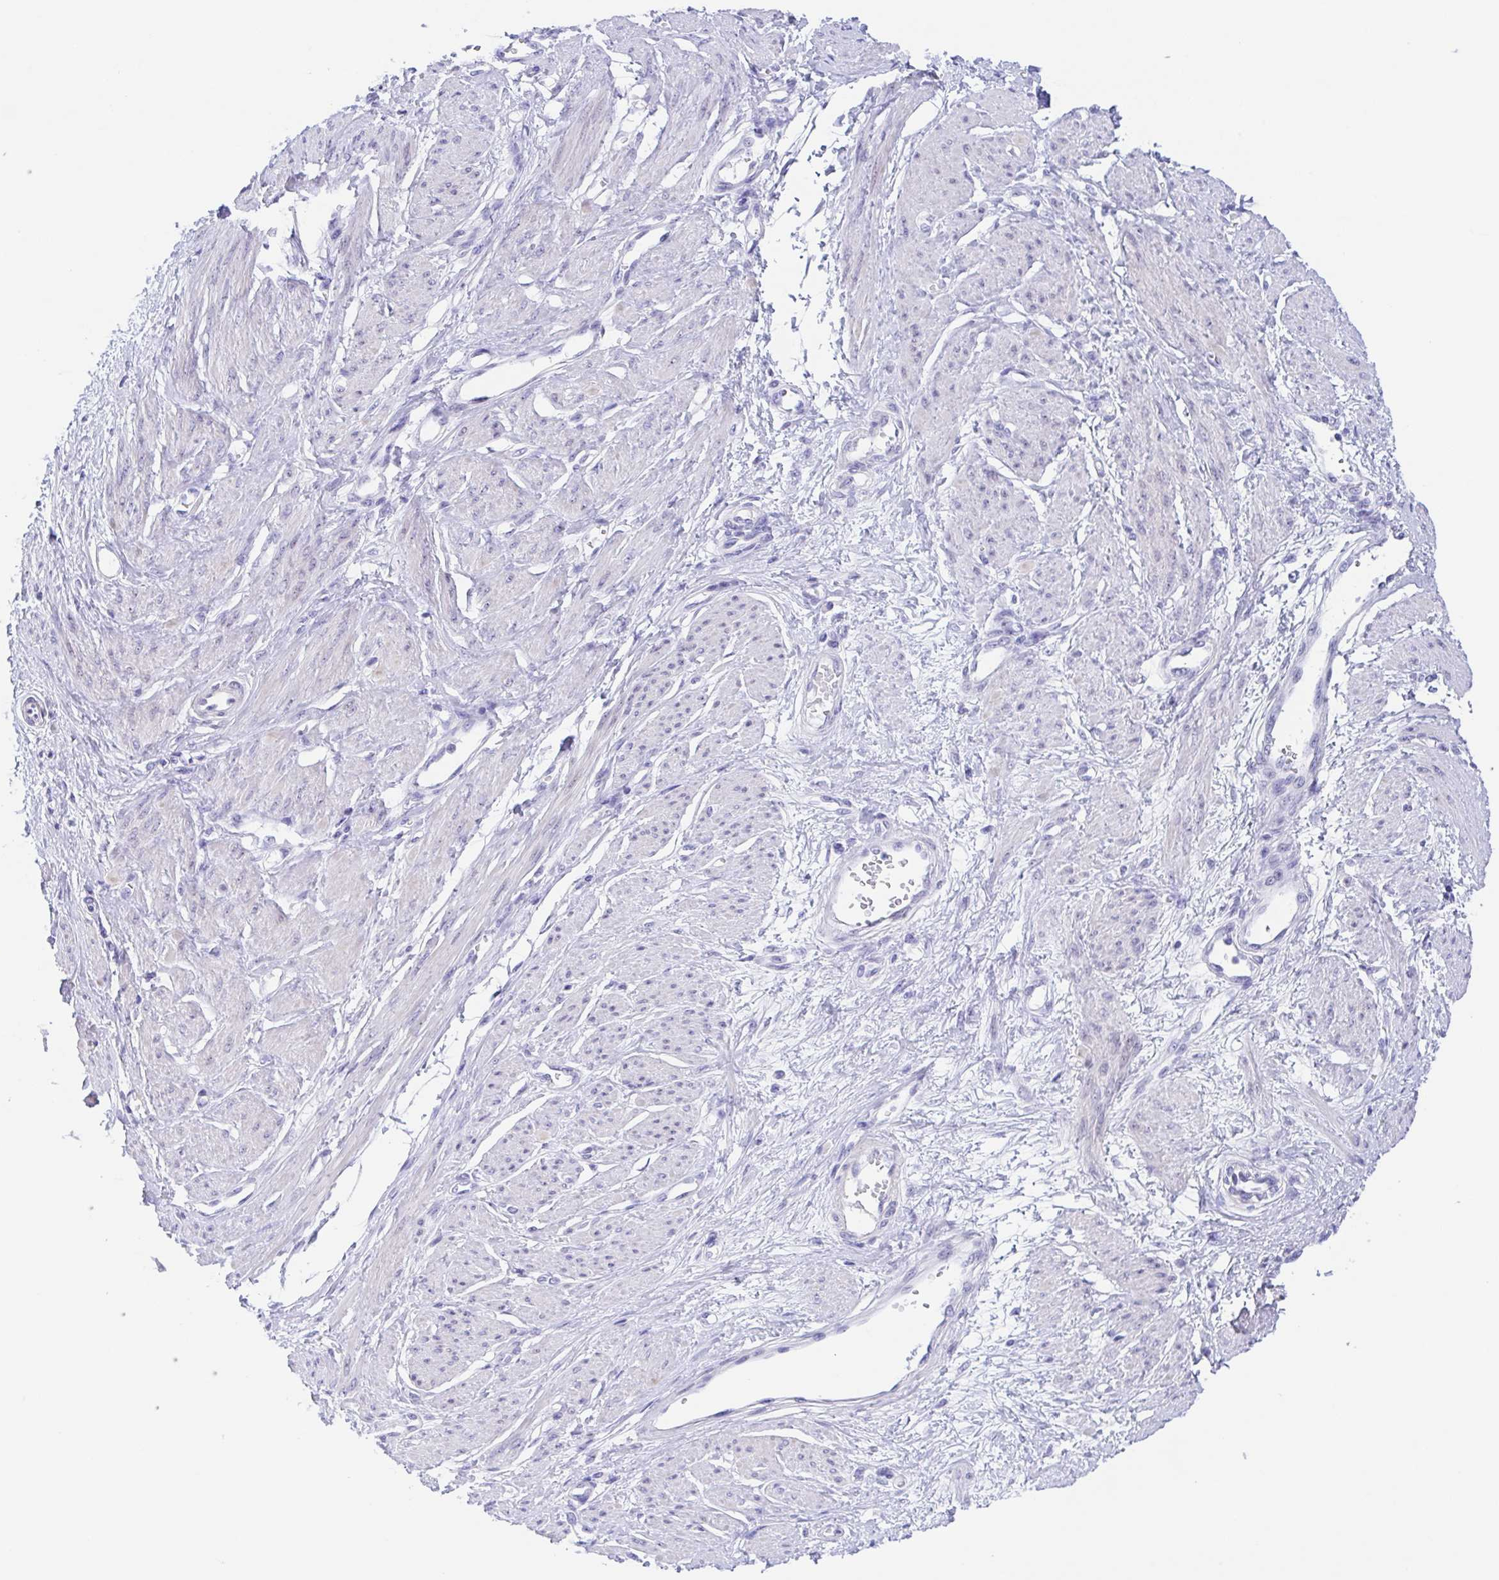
{"staining": {"intensity": "weak", "quantity": "<25%", "location": "cytoplasmic/membranous"}, "tissue": "smooth muscle", "cell_type": "Smooth muscle cells", "image_type": "normal", "snomed": [{"axis": "morphology", "description": "Normal tissue, NOS"}, {"axis": "topography", "description": "Smooth muscle"}, {"axis": "topography", "description": "Uterus"}], "caption": "IHC of normal smooth muscle exhibits no expression in smooth muscle cells.", "gene": "MUCL3", "patient": {"sex": "female", "age": 39}}